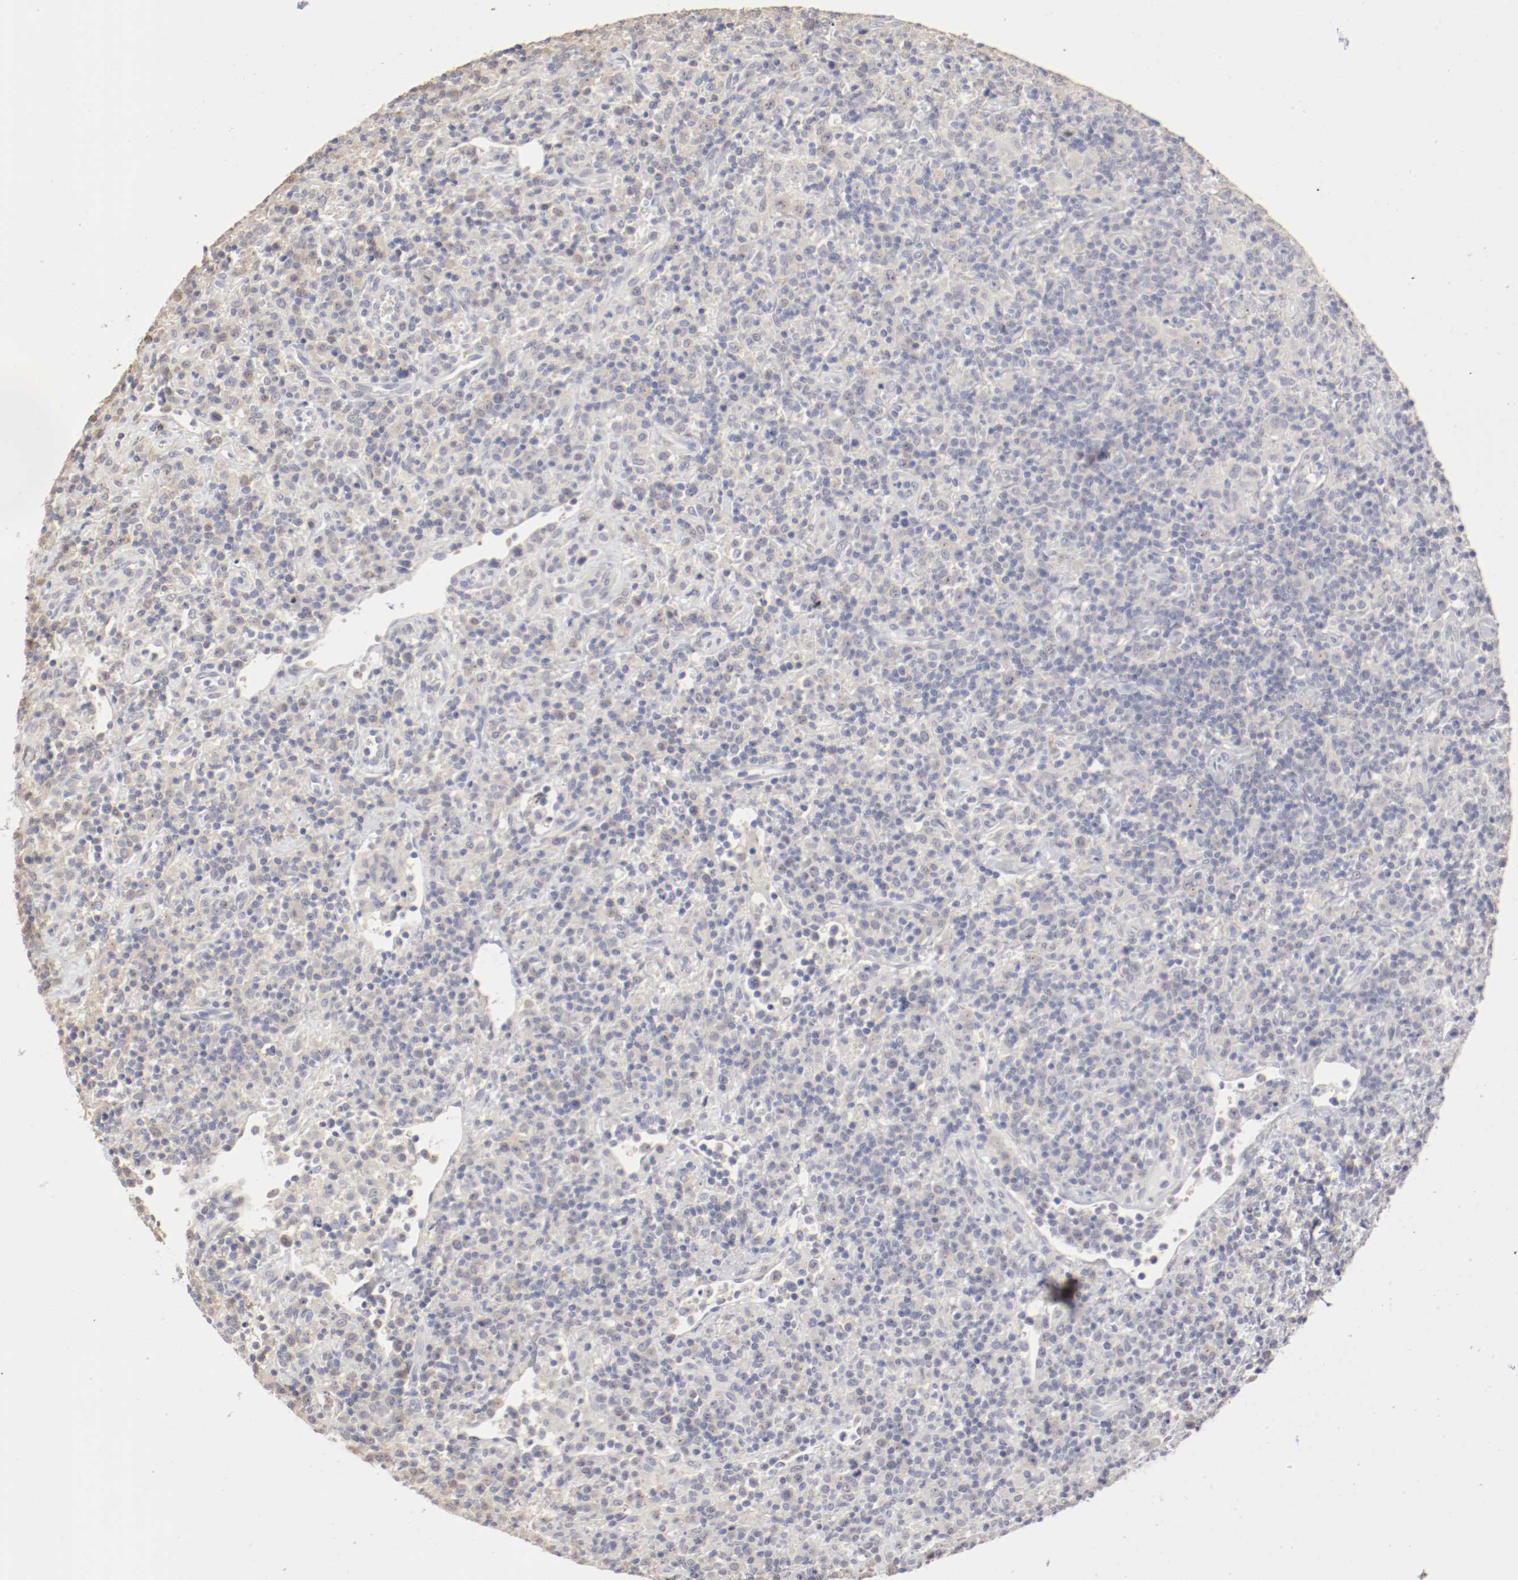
{"staining": {"intensity": "weak", "quantity": "25%-75%", "location": "cytoplasmic/membranous"}, "tissue": "lymphoma", "cell_type": "Tumor cells", "image_type": "cancer", "snomed": [{"axis": "morphology", "description": "Hodgkin's disease, NOS"}, {"axis": "topography", "description": "Lymph node"}], "caption": "Immunohistochemistry histopathology image of lymphoma stained for a protein (brown), which shows low levels of weak cytoplasmic/membranous positivity in approximately 25%-75% of tumor cells.", "gene": "DNAL4", "patient": {"sex": "male", "age": 65}}